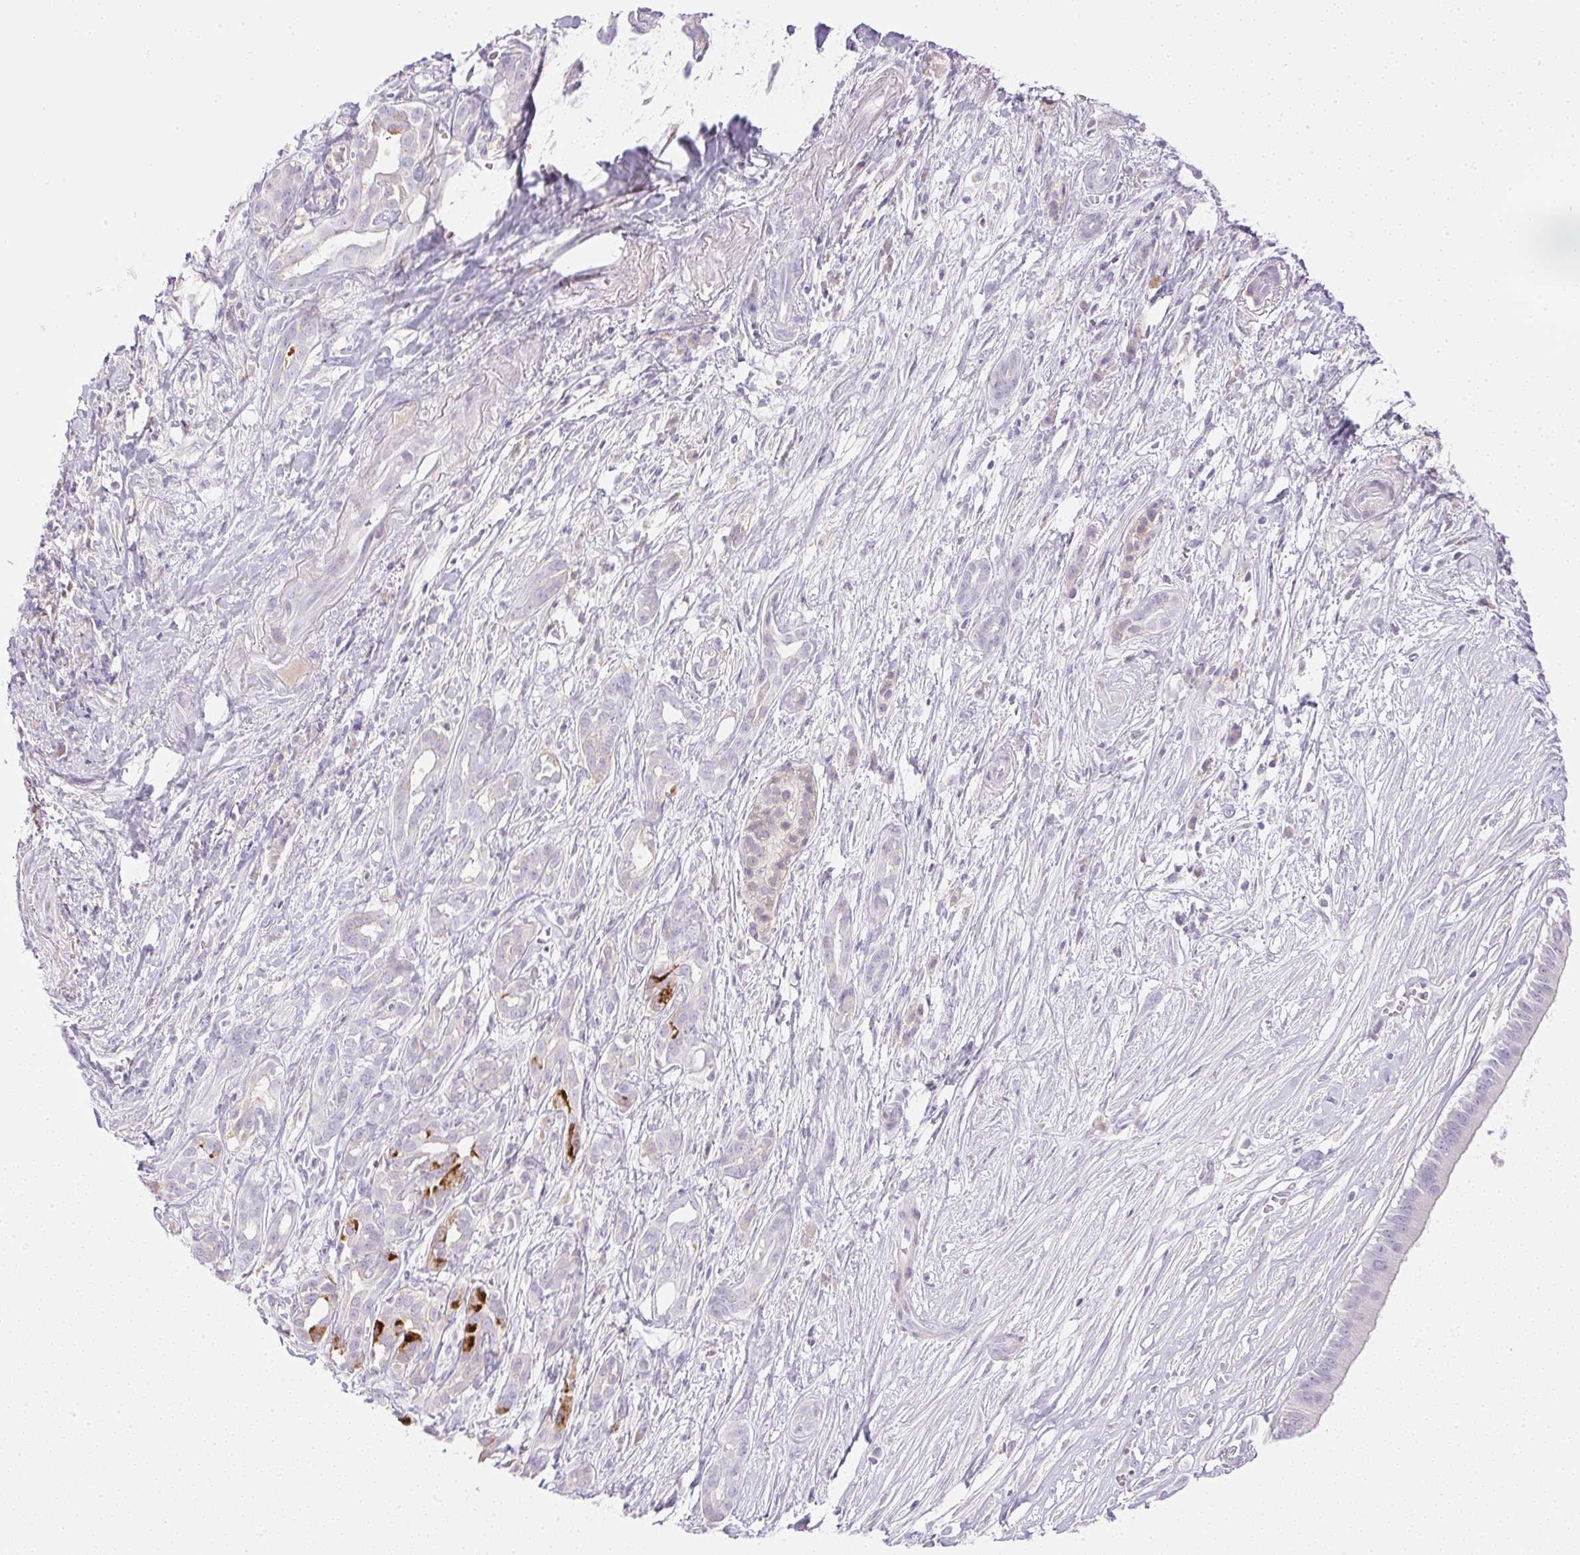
{"staining": {"intensity": "negative", "quantity": "none", "location": "none"}, "tissue": "pancreatic cancer", "cell_type": "Tumor cells", "image_type": "cancer", "snomed": [{"axis": "morphology", "description": "Adenocarcinoma, NOS"}, {"axis": "topography", "description": "Pancreas"}], "caption": "Immunohistochemistry (IHC) of human pancreatic cancer demonstrates no staining in tumor cells.", "gene": "CPB1", "patient": {"sex": "male", "age": 61}}